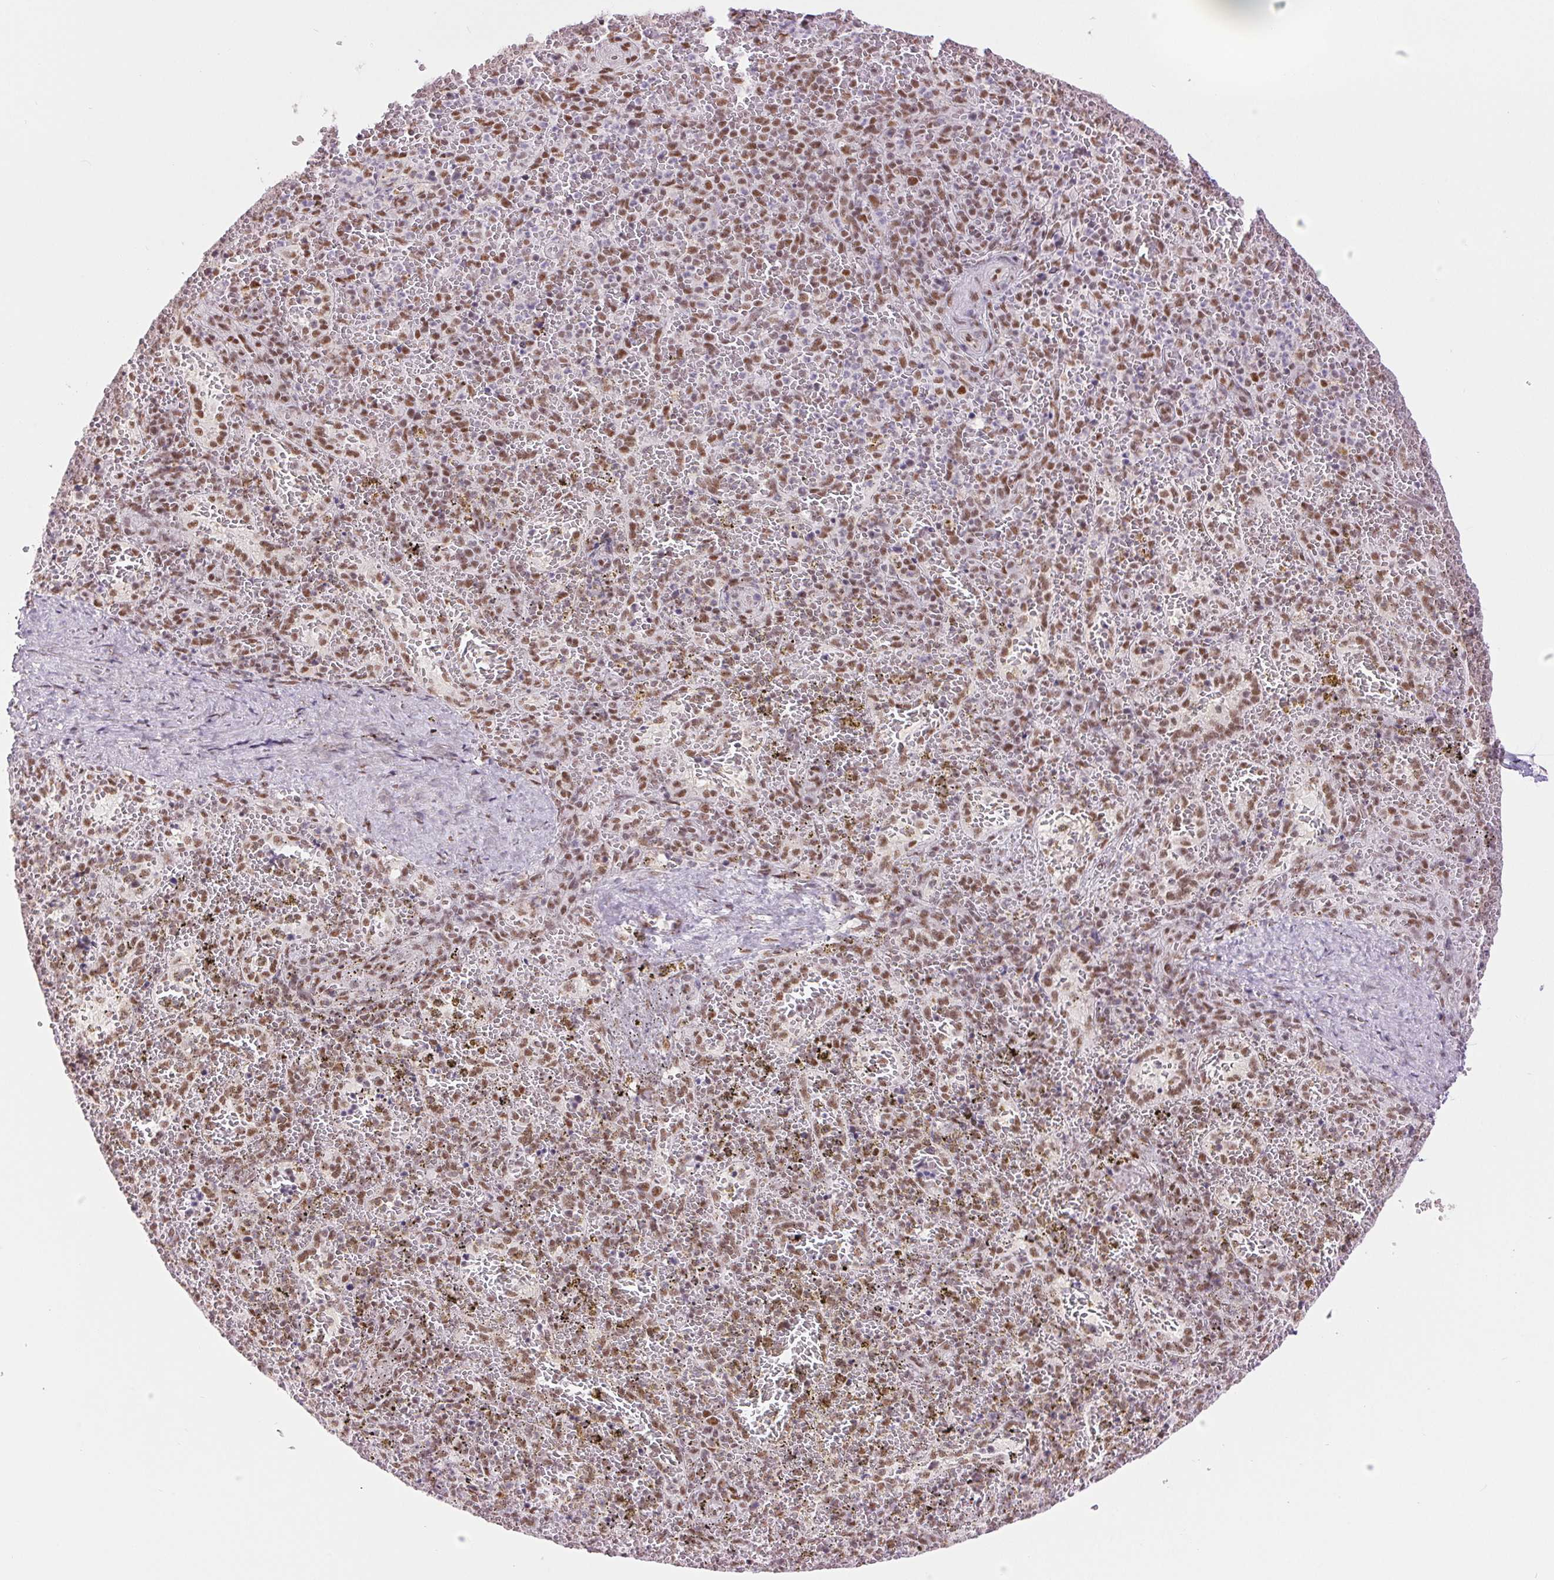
{"staining": {"intensity": "moderate", "quantity": ">75%", "location": "nuclear"}, "tissue": "spleen", "cell_type": "Cells in red pulp", "image_type": "normal", "snomed": [{"axis": "morphology", "description": "Normal tissue, NOS"}, {"axis": "topography", "description": "Spleen"}], "caption": "A brown stain labels moderate nuclear positivity of a protein in cells in red pulp of unremarkable spleen. Immunohistochemistry (ihc) stains the protein of interest in brown and the nuclei are stained blue.", "gene": "ZFR2", "patient": {"sex": "female", "age": 50}}